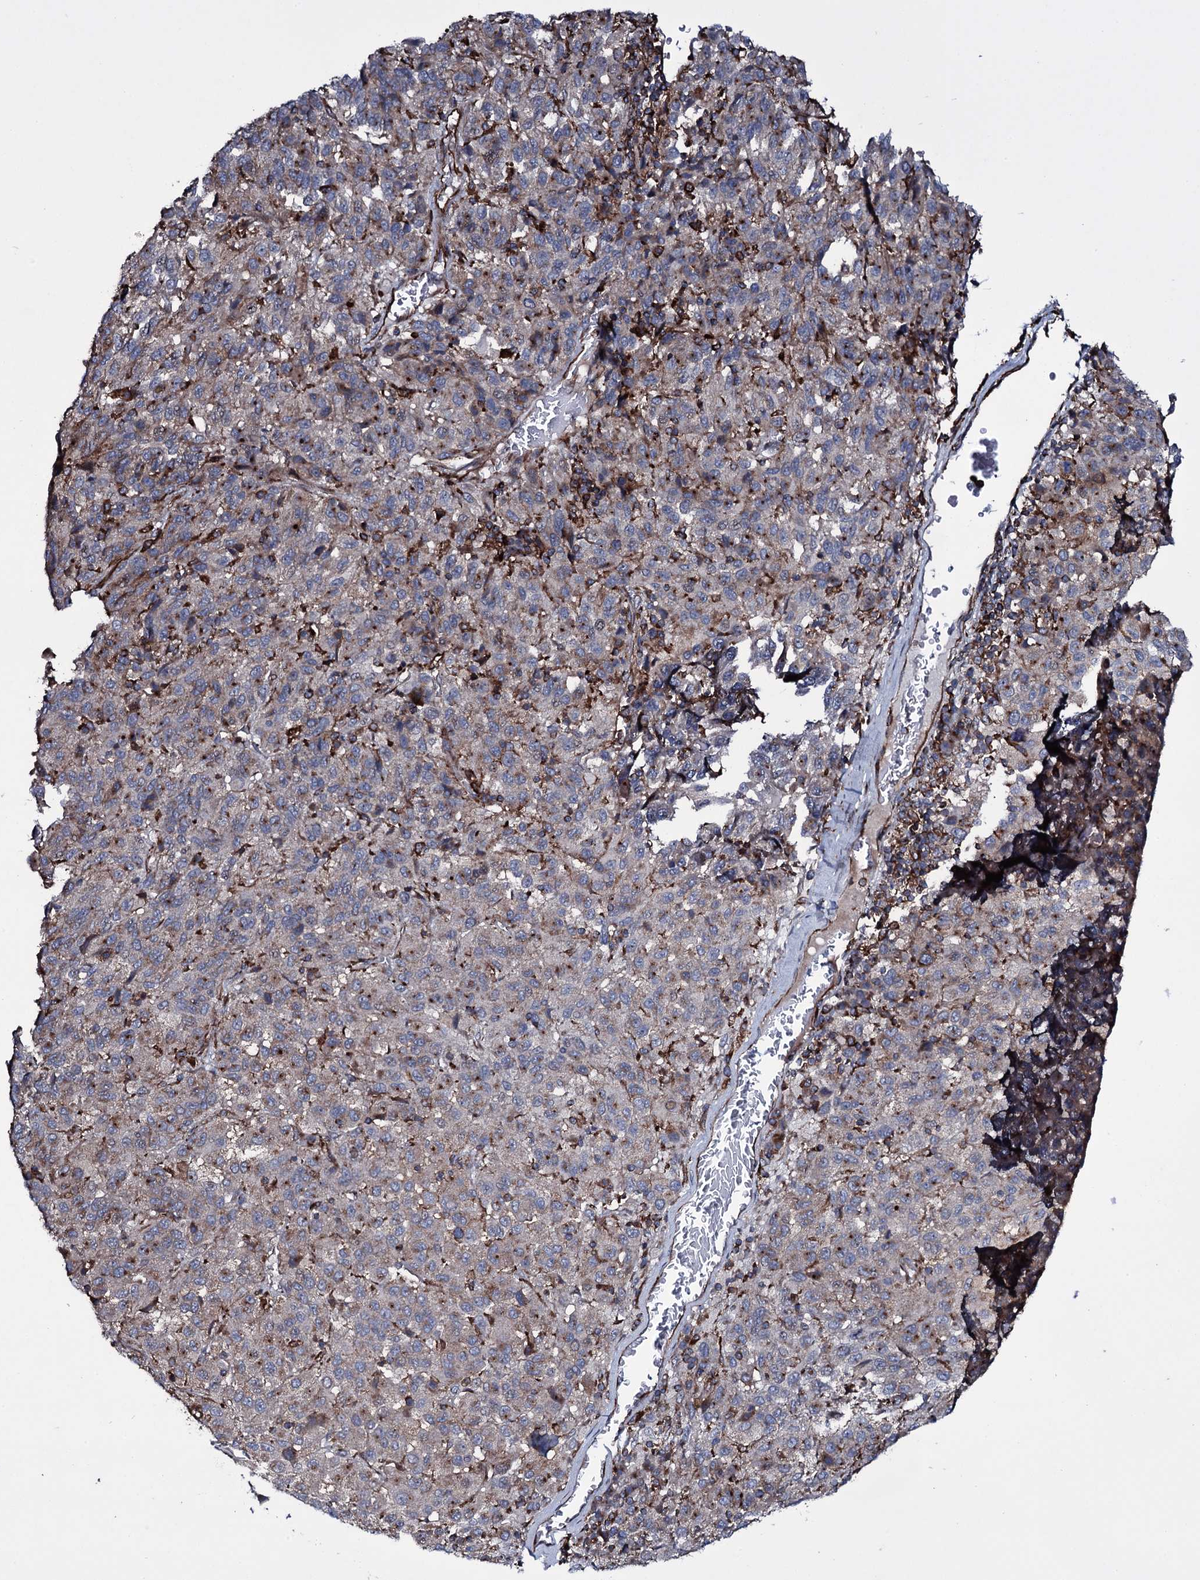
{"staining": {"intensity": "weak", "quantity": ">75%", "location": "cytoplasmic/membranous"}, "tissue": "melanoma", "cell_type": "Tumor cells", "image_type": "cancer", "snomed": [{"axis": "morphology", "description": "Malignant melanoma, Metastatic site"}, {"axis": "topography", "description": "Lung"}], "caption": "Malignant melanoma (metastatic site) stained with immunohistochemistry (IHC) displays weak cytoplasmic/membranous positivity in about >75% of tumor cells. The staining is performed using DAB brown chromogen to label protein expression. The nuclei are counter-stained blue using hematoxylin.", "gene": "VAMP8", "patient": {"sex": "male", "age": 64}}